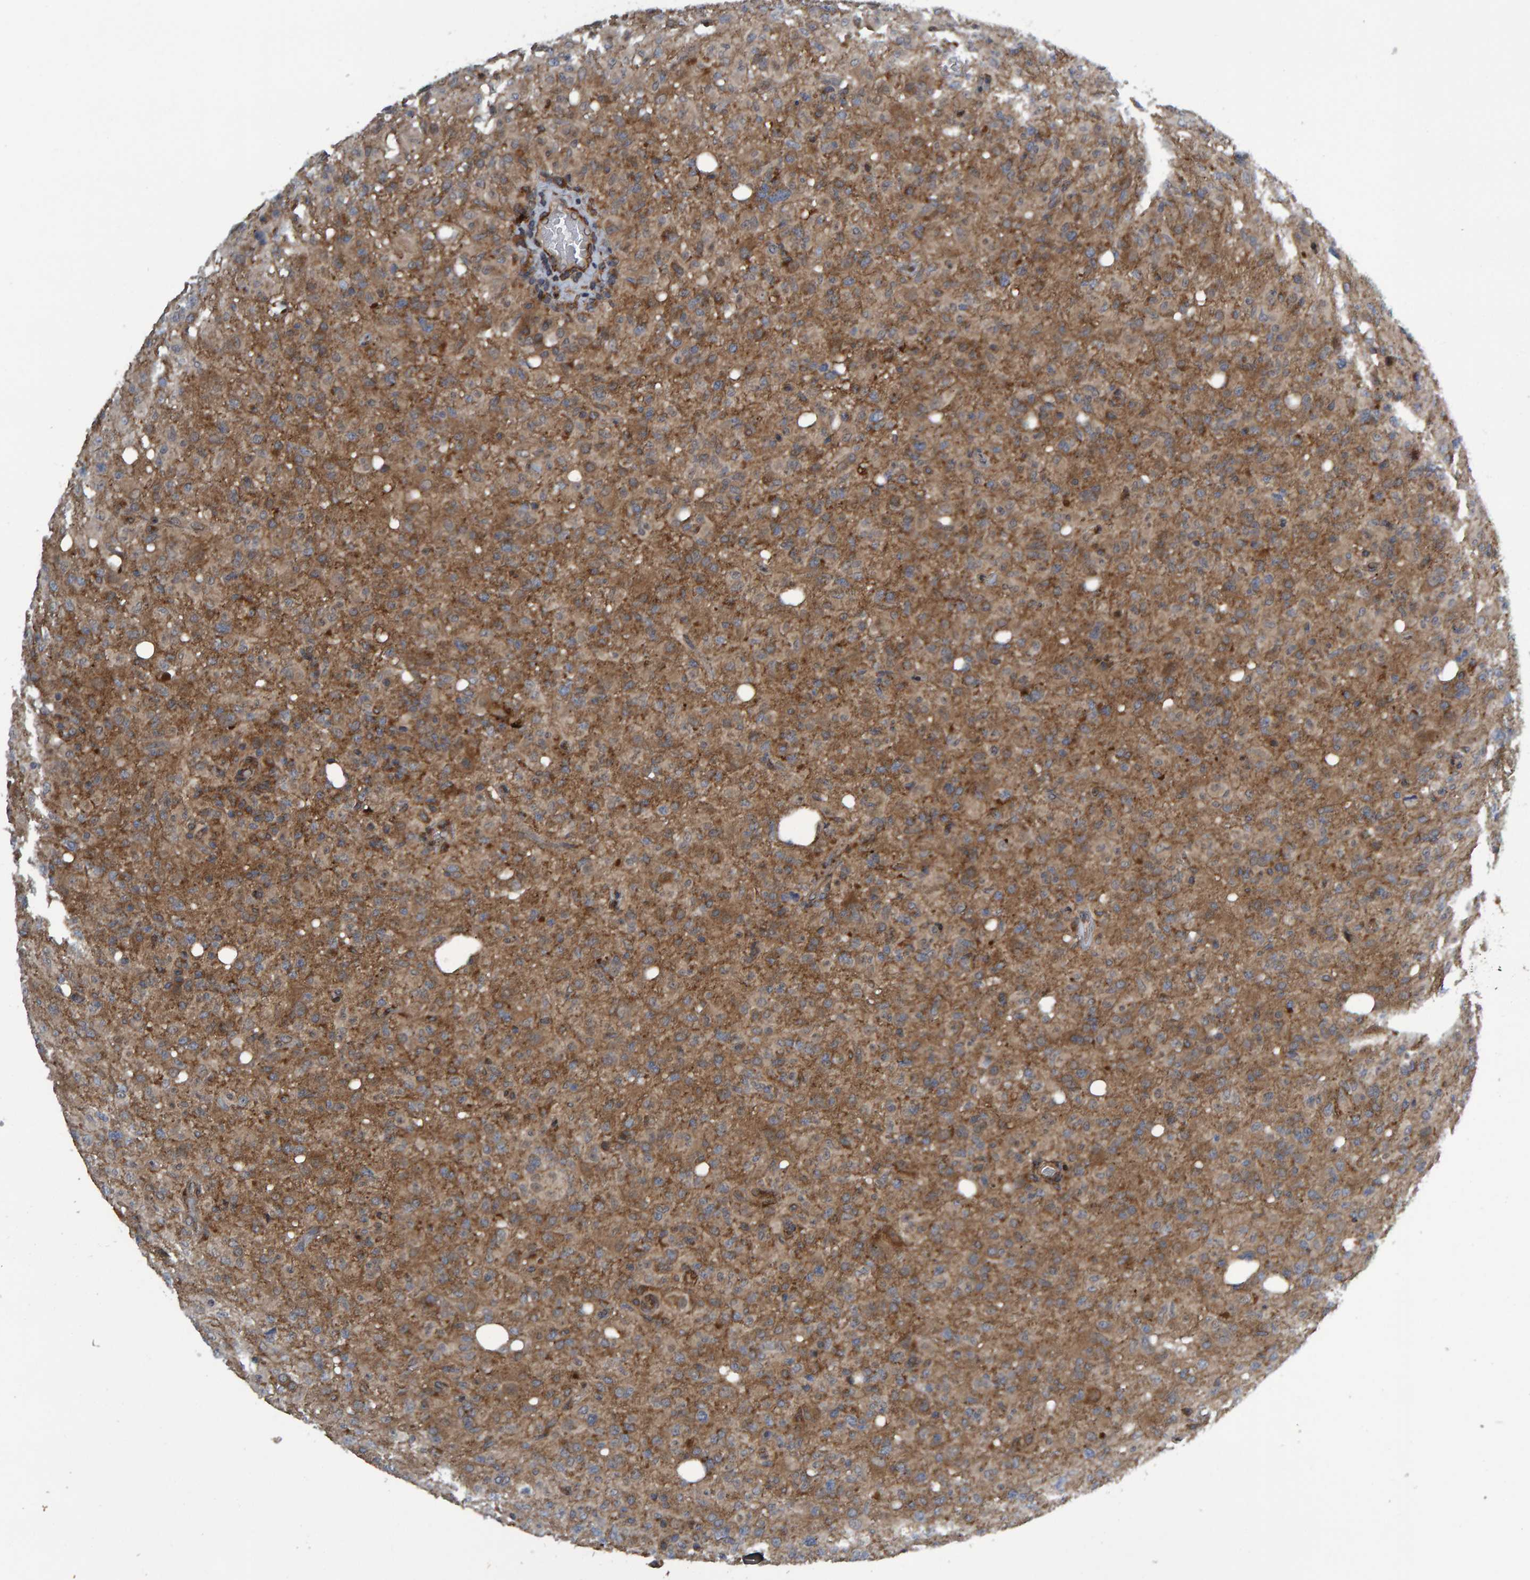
{"staining": {"intensity": "moderate", "quantity": ">75%", "location": "cytoplasmic/membranous"}, "tissue": "glioma", "cell_type": "Tumor cells", "image_type": "cancer", "snomed": [{"axis": "morphology", "description": "Glioma, malignant, High grade"}, {"axis": "topography", "description": "Brain"}], "caption": "DAB (3,3'-diaminobenzidine) immunohistochemical staining of human high-grade glioma (malignant) exhibits moderate cytoplasmic/membranous protein expression in about >75% of tumor cells. (IHC, brightfield microscopy, high magnification).", "gene": "ATP6V1H", "patient": {"sex": "female", "age": 57}}